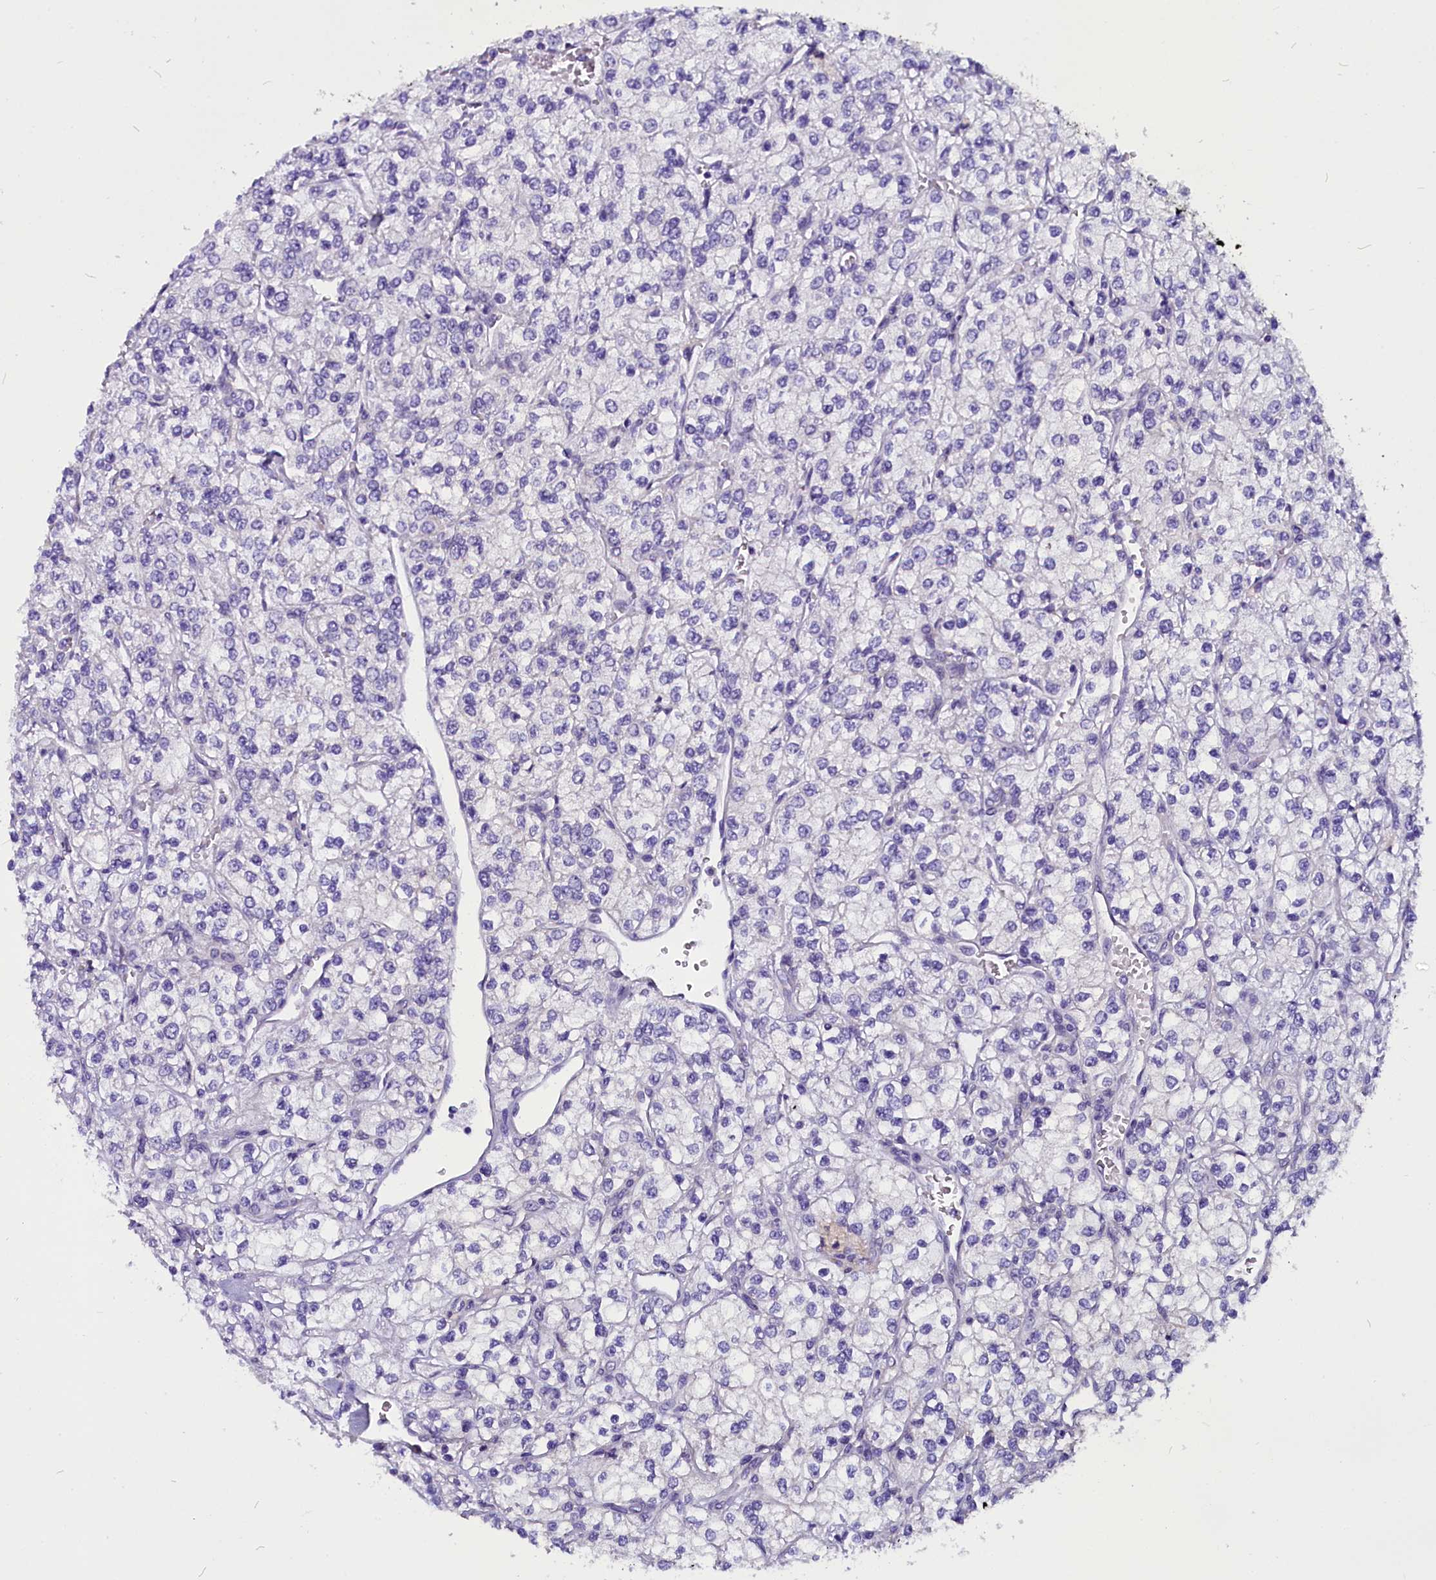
{"staining": {"intensity": "negative", "quantity": "none", "location": "none"}, "tissue": "renal cancer", "cell_type": "Tumor cells", "image_type": "cancer", "snomed": [{"axis": "morphology", "description": "Adenocarcinoma, NOS"}, {"axis": "topography", "description": "Kidney"}], "caption": "IHC photomicrograph of neoplastic tissue: human renal cancer stained with DAB (3,3'-diaminobenzidine) reveals no significant protein positivity in tumor cells.", "gene": "CEP170", "patient": {"sex": "male", "age": 80}}